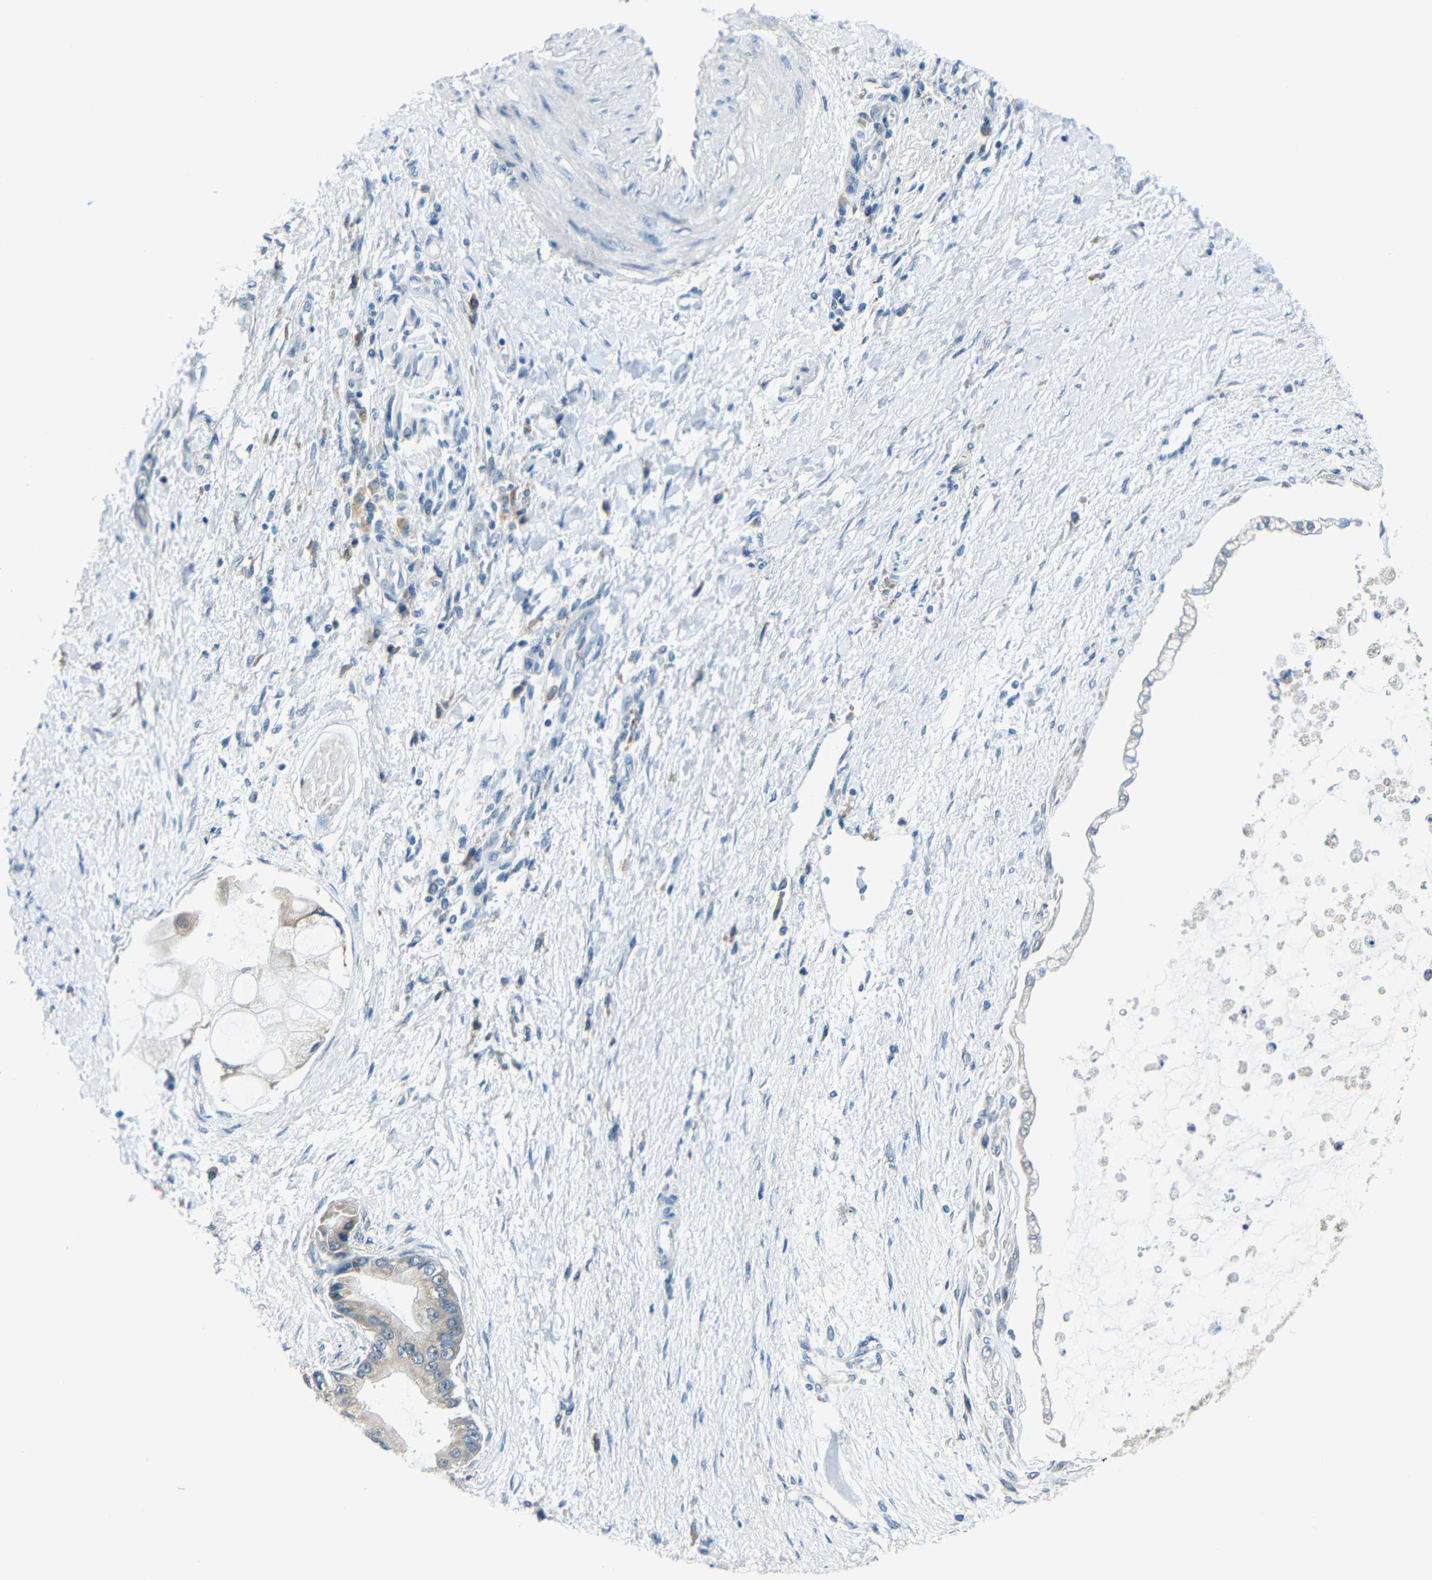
{"staining": {"intensity": "weak", "quantity": ">75%", "location": "cytoplasmic/membranous"}, "tissue": "liver cancer", "cell_type": "Tumor cells", "image_type": "cancer", "snomed": [{"axis": "morphology", "description": "Cholangiocarcinoma"}, {"axis": "topography", "description": "Liver"}], "caption": "Liver cholangiocarcinoma tissue exhibits weak cytoplasmic/membranous positivity in about >75% of tumor cells, visualized by immunohistochemistry. (Stains: DAB in brown, nuclei in blue, Microscopy: brightfield microscopy at high magnification).", "gene": "ANKRD22", "patient": {"sex": "male", "age": 50}}